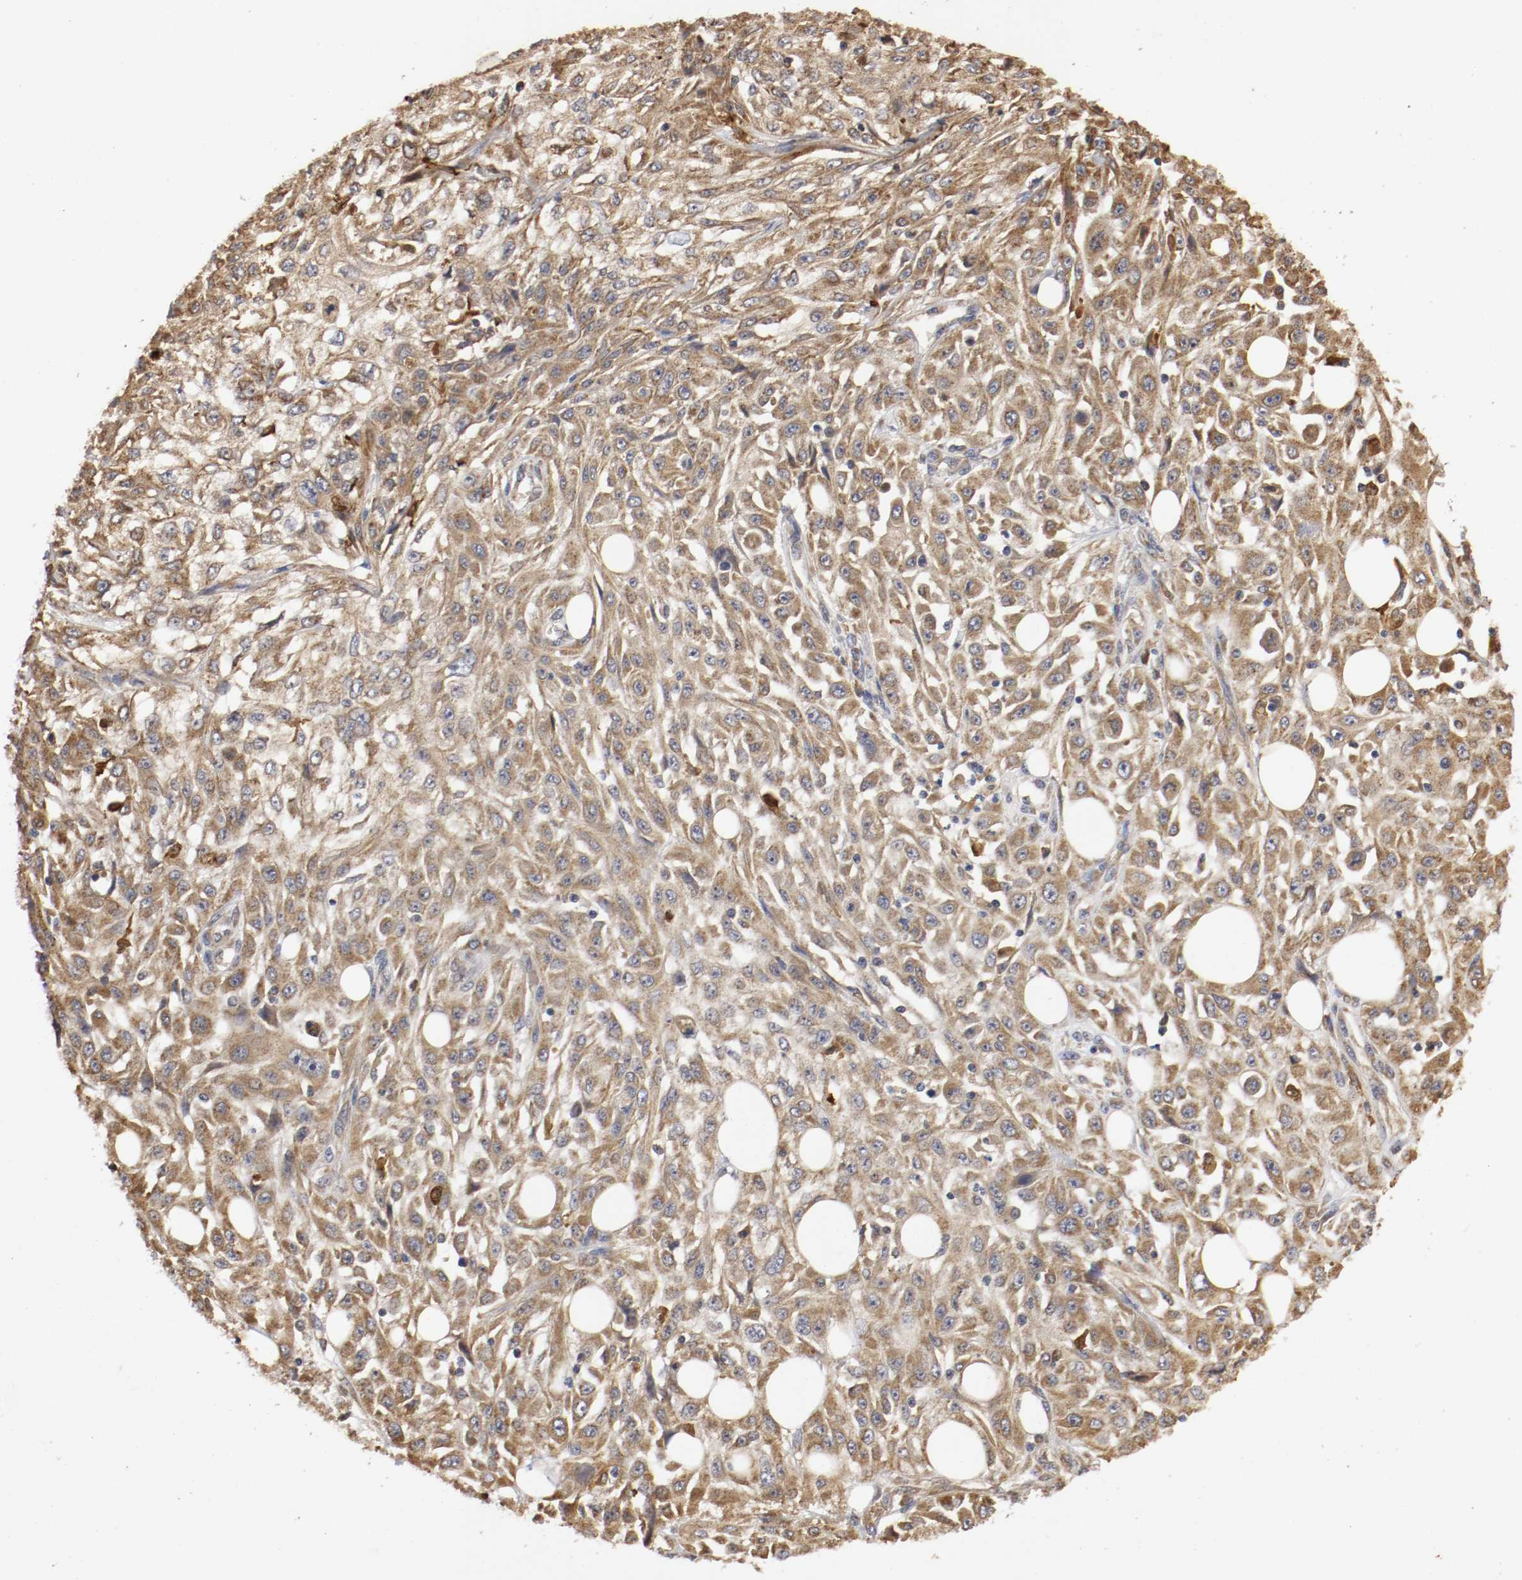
{"staining": {"intensity": "moderate", "quantity": ">75%", "location": "cytoplasmic/membranous"}, "tissue": "skin cancer", "cell_type": "Tumor cells", "image_type": "cancer", "snomed": [{"axis": "morphology", "description": "Squamous cell carcinoma, NOS"}, {"axis": "topography", "description": "Skin"}], "caption": "DAB (3,3'-diaminobenzidine) immunohistochemical staining of human skin squamous cell carcinoma reveals moderate cytoplasmic/membranous protein staining in approximately >75% of tumor cells. (IHC, brightfield microscopy, high magnification).", "gene": "VEZT", "patient": {"sex": "male", "age": 75}}